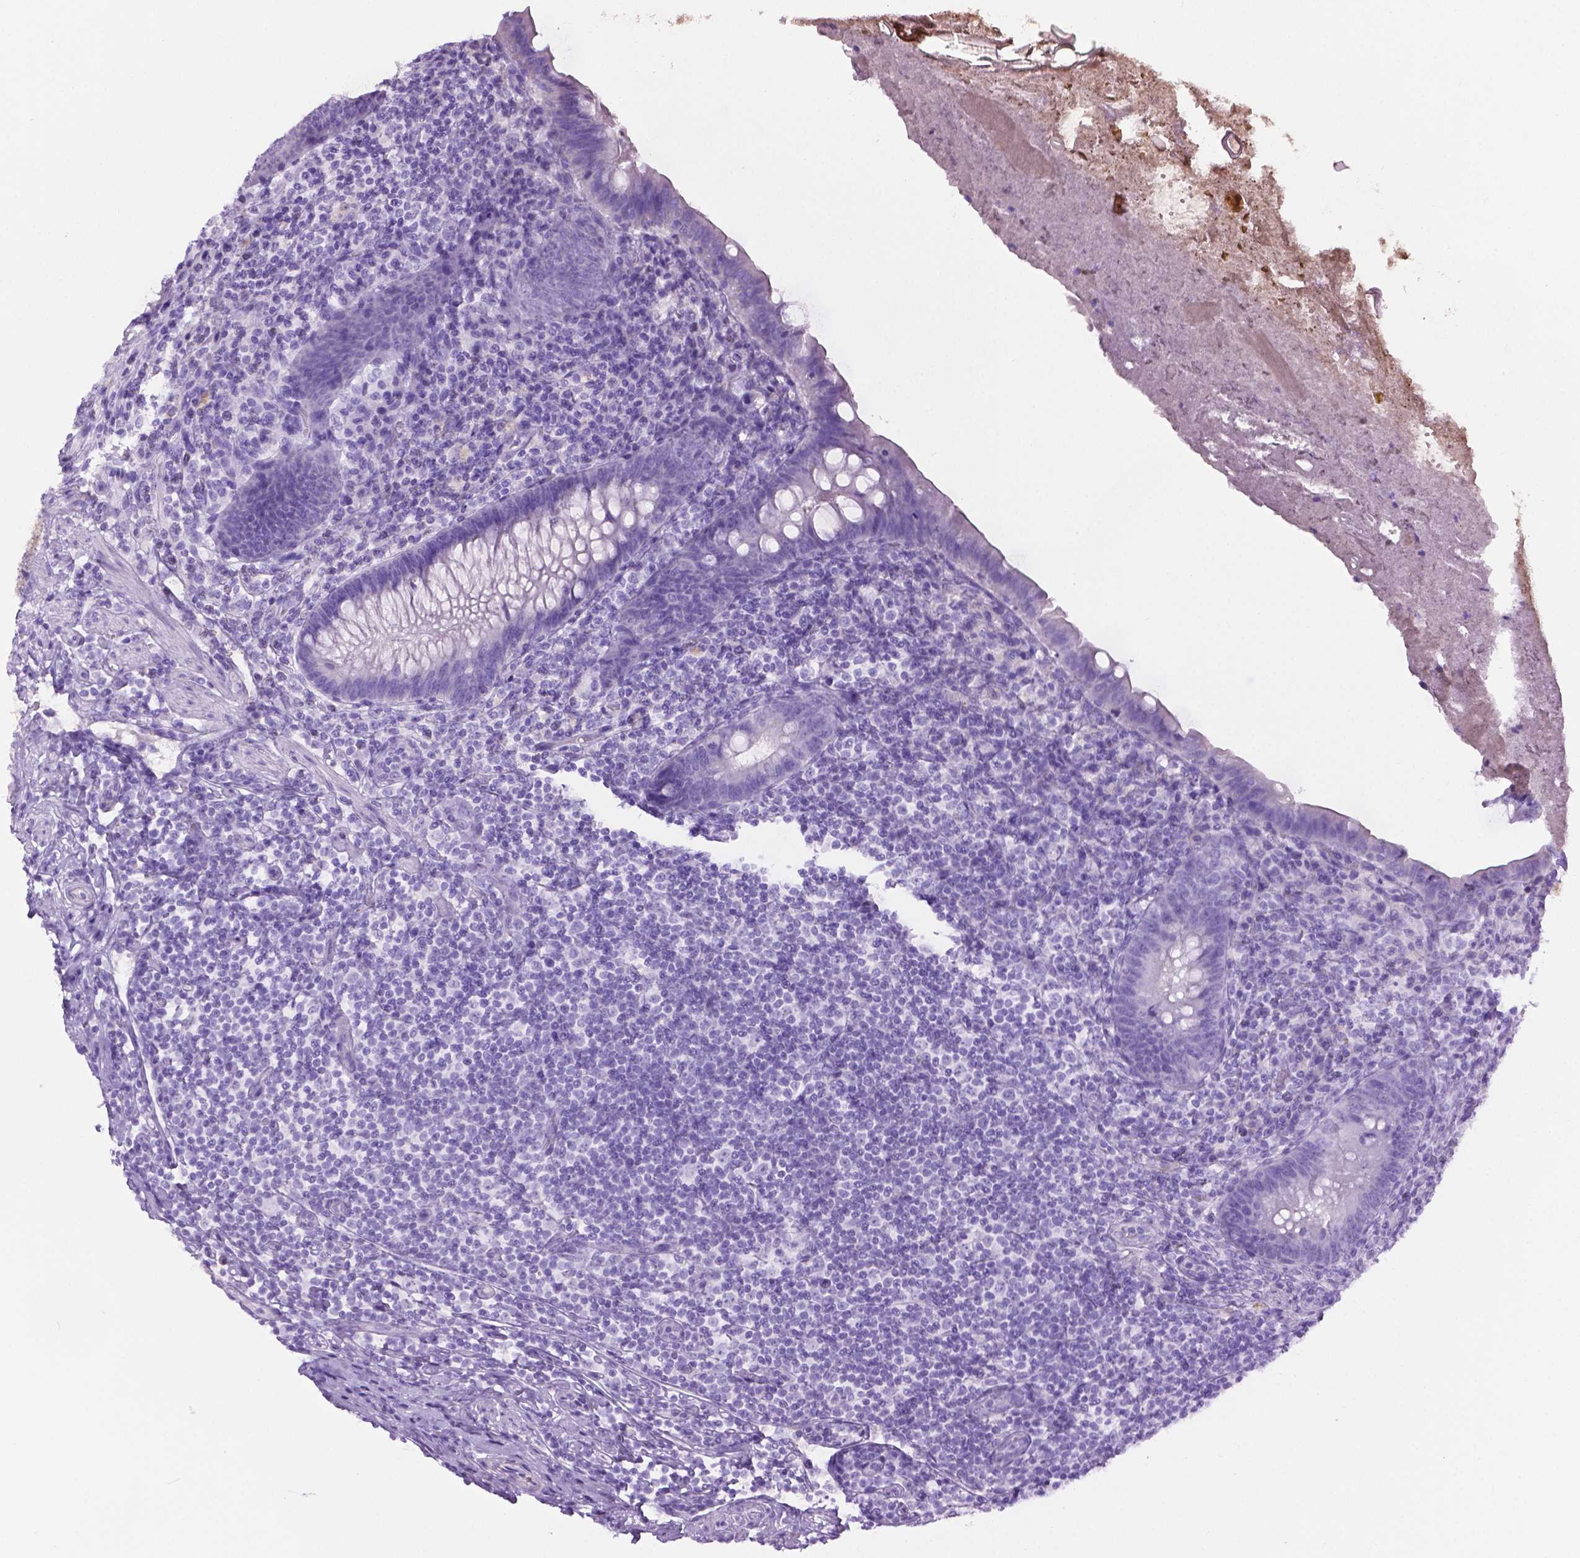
{"staining": {"intensity": "negative", "quantity": "none", "location": "none"}, "tissue": "appendix", "cell_type": "Glandular cells", "image_type": "normal", "snomed": [{"axis": "morphology", "description": "Normal tissue, NOS"}, {"axis": "topography", "description": "Appendix"}], "caption": "Appendix was stained to show a protein in brown. There is no significant positivity in glandular cells. The staining is performed using DAB brown chromogen with nuclei counter-stained in using hematoxylin.", "gene": "LELP1", "patient": {"sex": "male", "age": 47}}